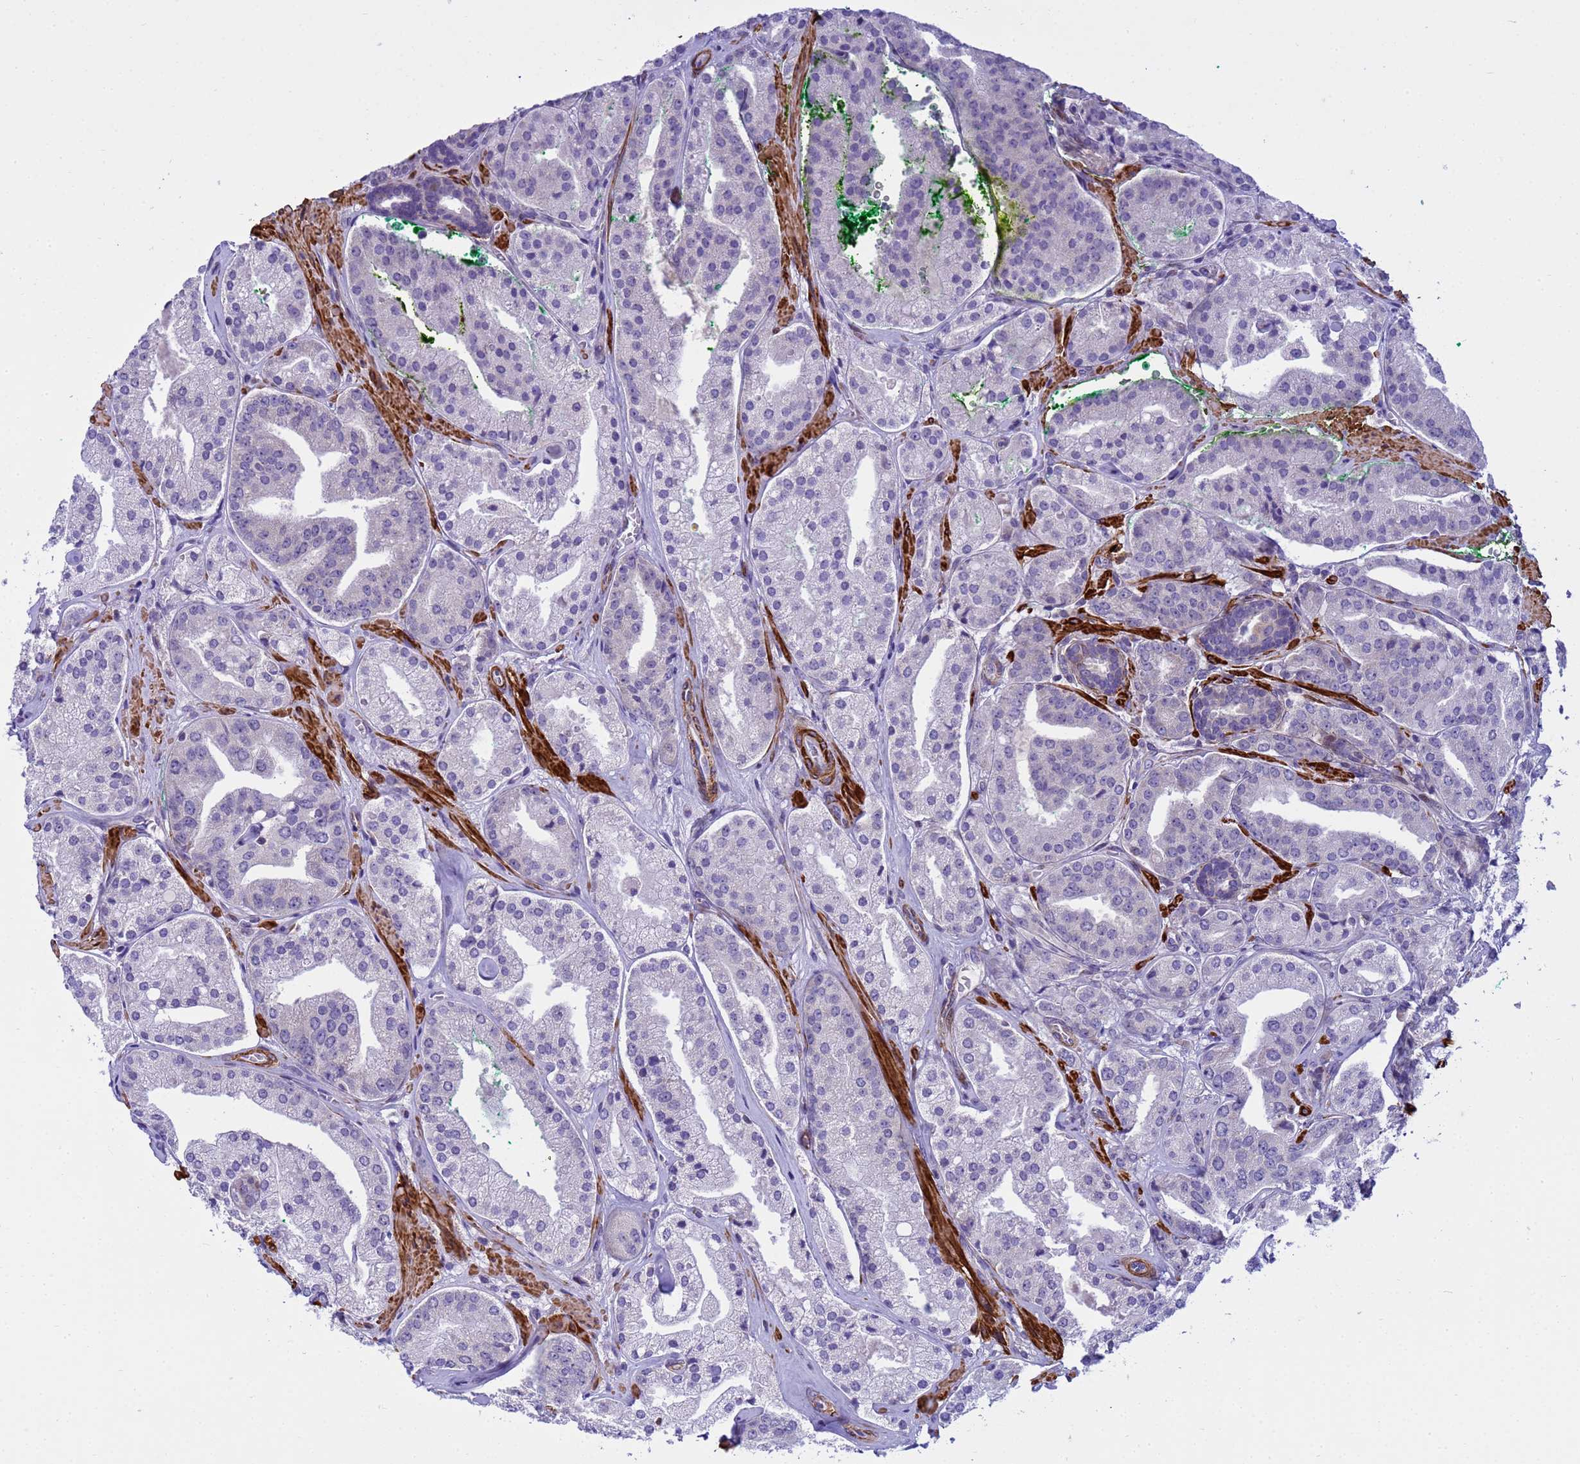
{"staining": {"intensity": "negative", "quantity": "none", "location": "none"}, "tissue": "prostate cancer", "cell_type": "Tumor cells", "image_type": "cancer", "snomed": [{"axis": "morphology", "description": "Adenocarcinoma, High grade"}, {"axis": "topography", "description": "Prostate"}], "caption": "Image shows no protein positivity in tumor cells of prostate cancer (high-grade adenocarcinoma) tissue.", "gene": "P2RX7", "patient": {"sex": "male", "age": 63}}